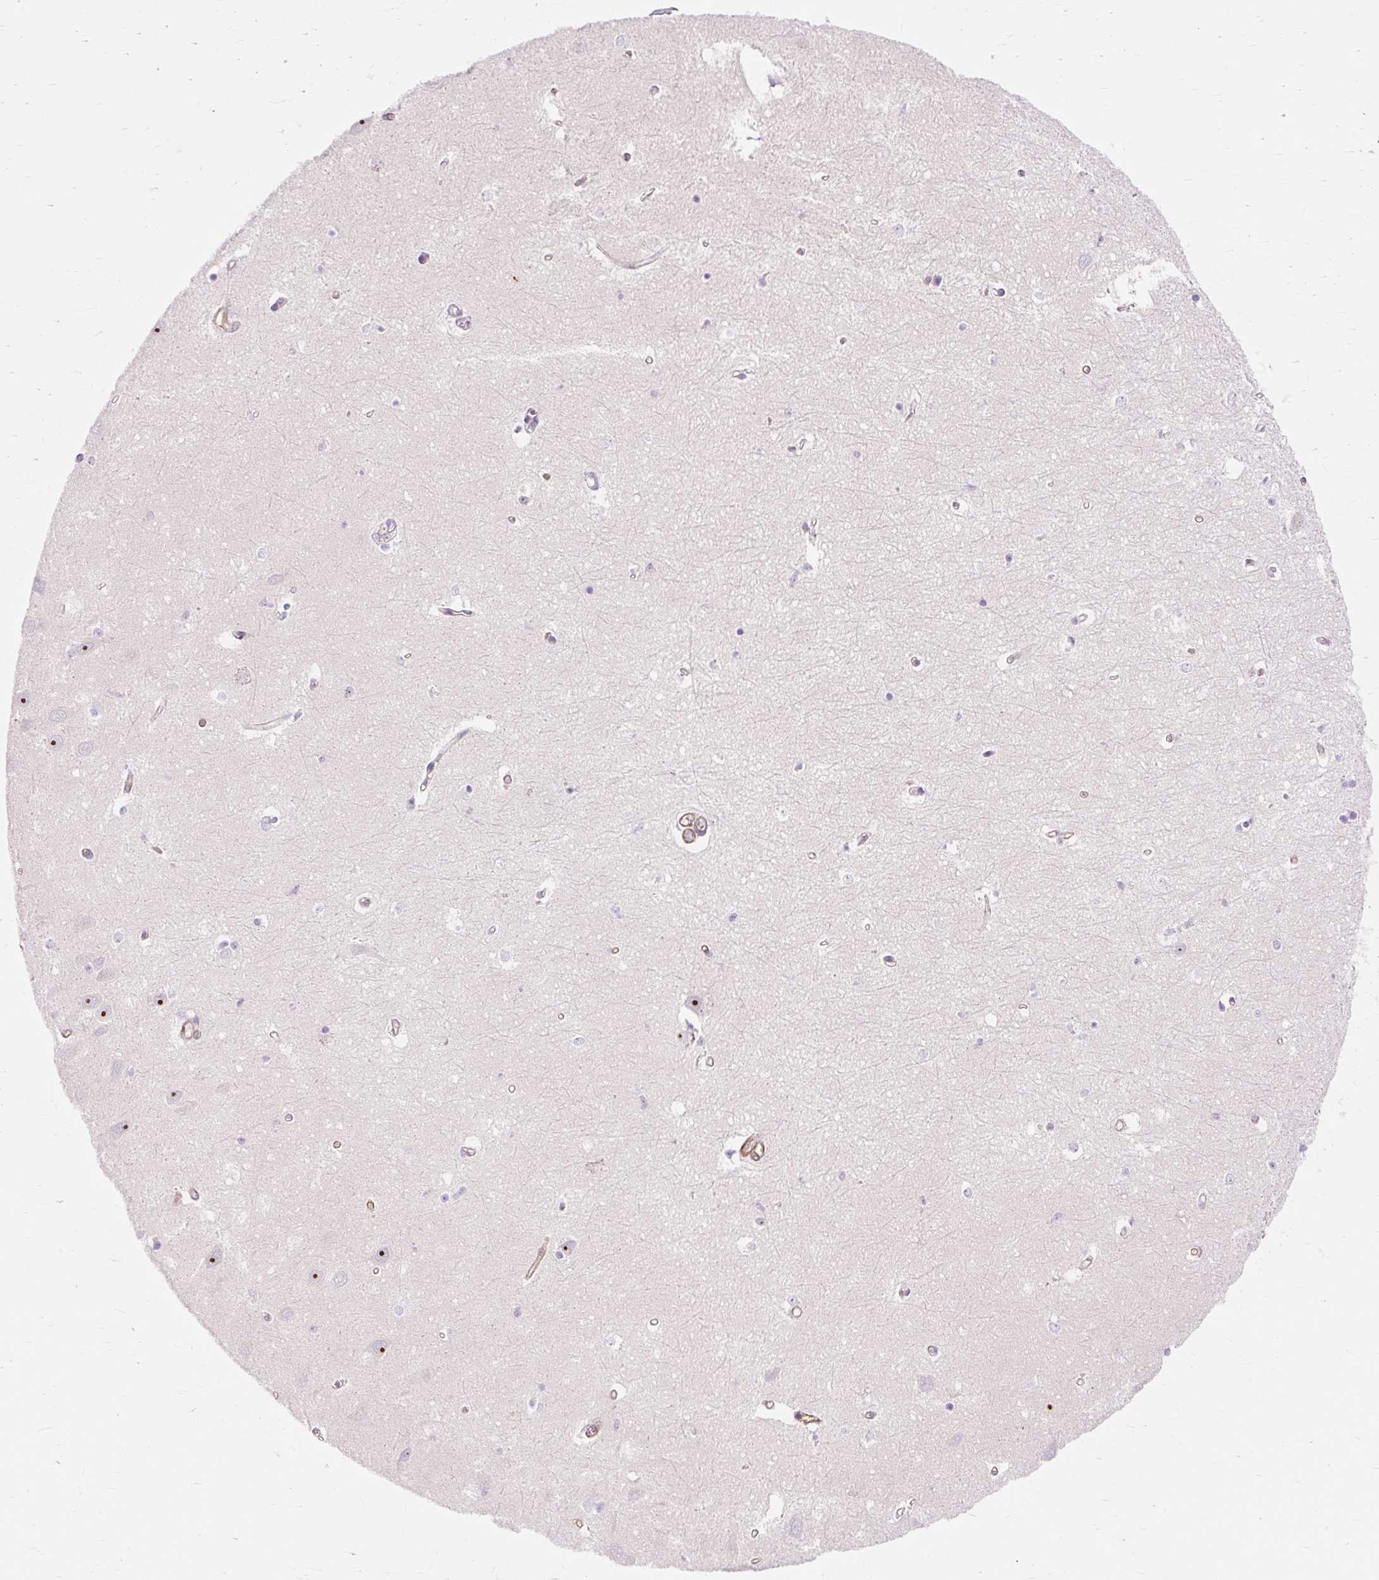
{"staining": {"intensity": "negative", "quantity": "none", "location": "none"}, "tissue": "hippocampus", "cell_type": "Glial cells", "image_type": "normal", "snomed": [{"axis": "morphology", "description": "Normal tissue, NOS"}, {"axis": "topography", "description": "Hippocampus"}], "caption": "High magnification brightfield microscopy of normal hippocampus stained with DAB (brown) and counterstained with hematoxylin (blue): glial cells show no significant positivity.", "gene": "OBP2A", "patient": {"sex": "female", "age": 64}}